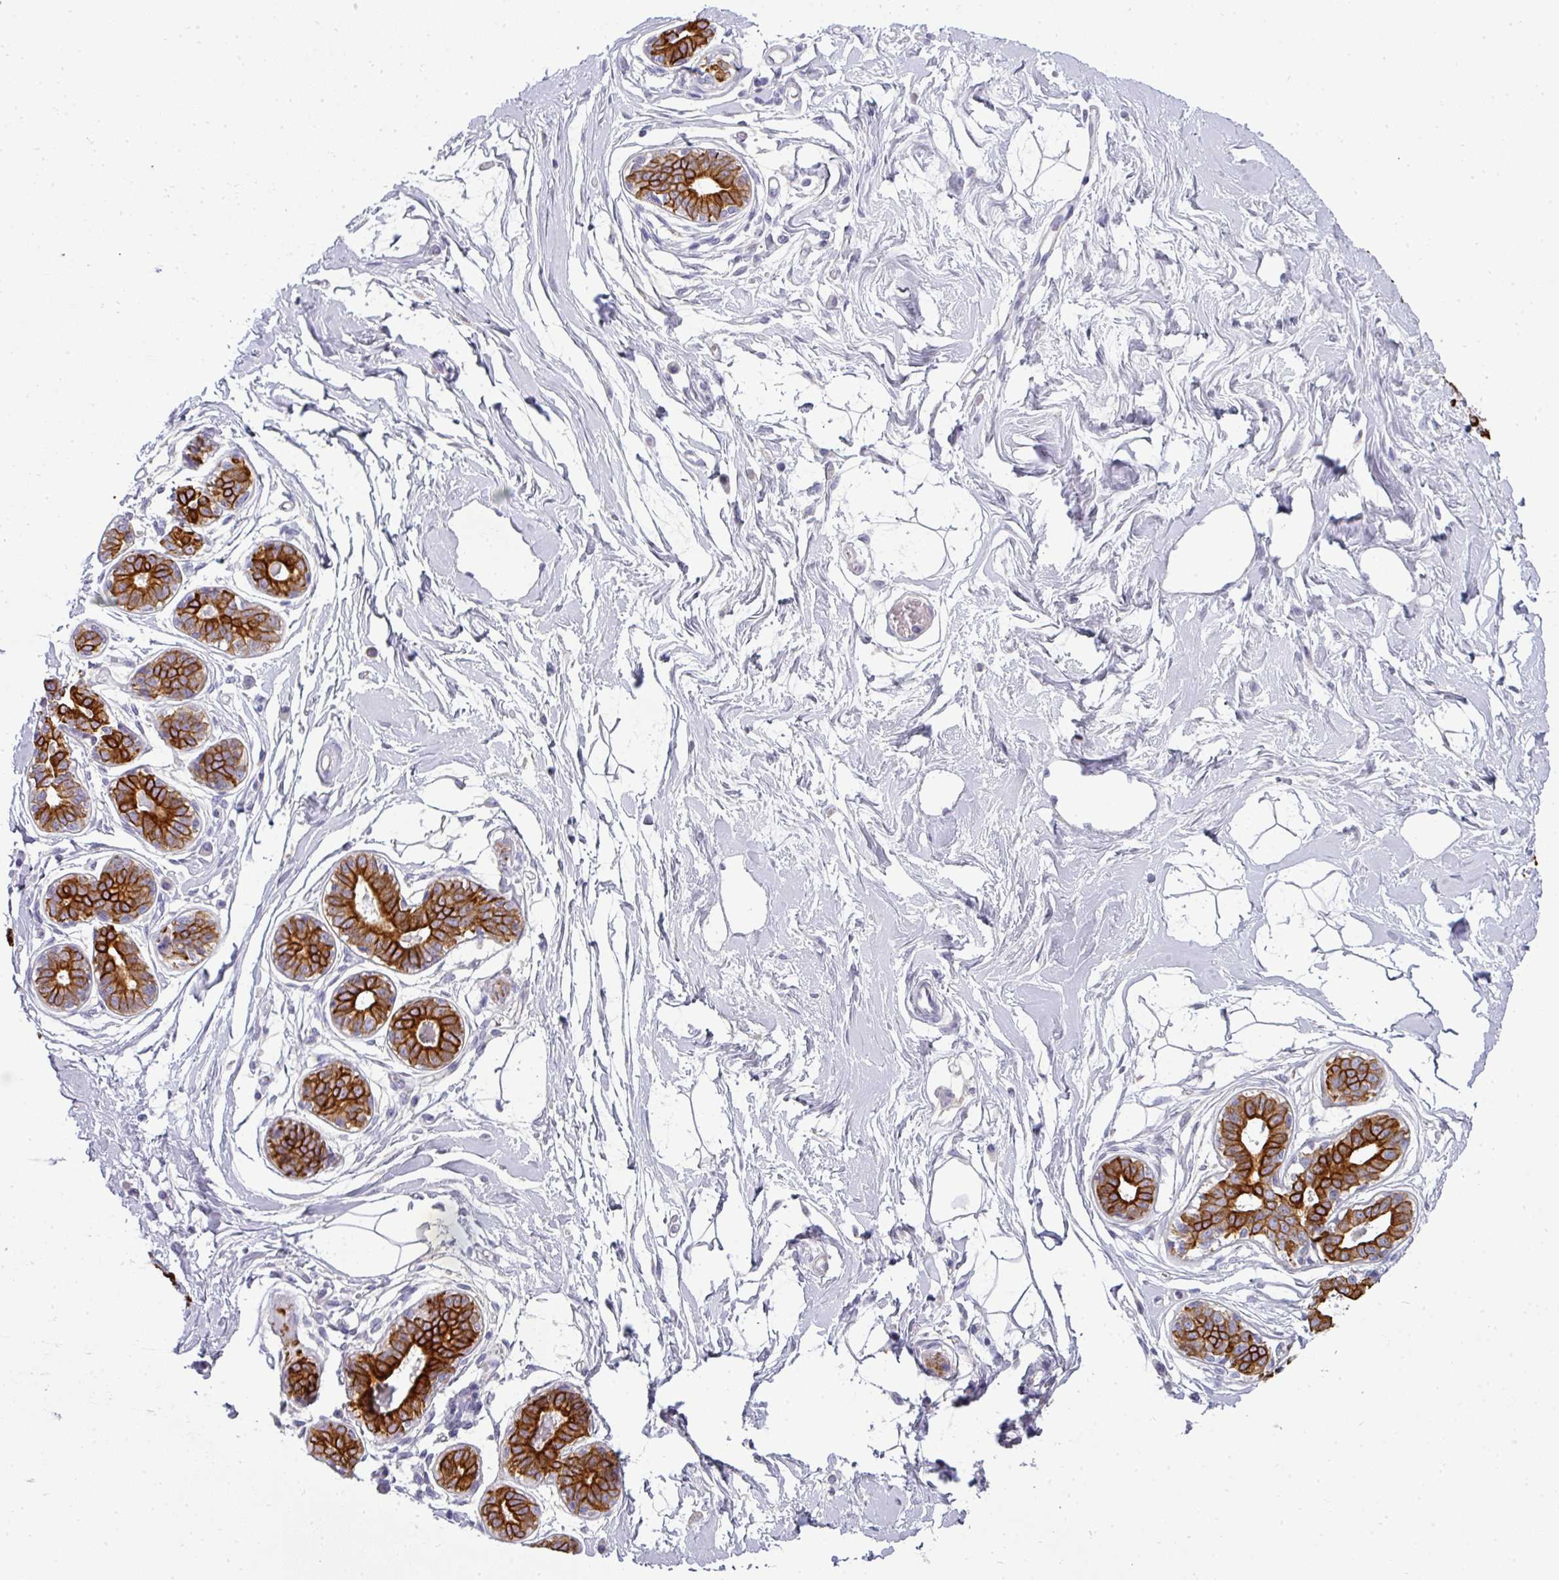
{"staining": {"intensity": "negative", "quantity": "none", "location": "none"}, "tissue": "breast", "cell_type": "Adipocytes", "image_type": "normal", "snomed": [{"axis": "morphology", "description": "Normal tissue, NOS"}, {"axis": "topography", "description": "Breast"}], "caption": "The micrograph displays no significant positivity in adipocytes of breast. The staining is performed using DAB brown chromogen with nuclei counter-stained in using hematoxylin.", "gene": "ASXL3", "patient": {"sex": "female", "age": 45}}